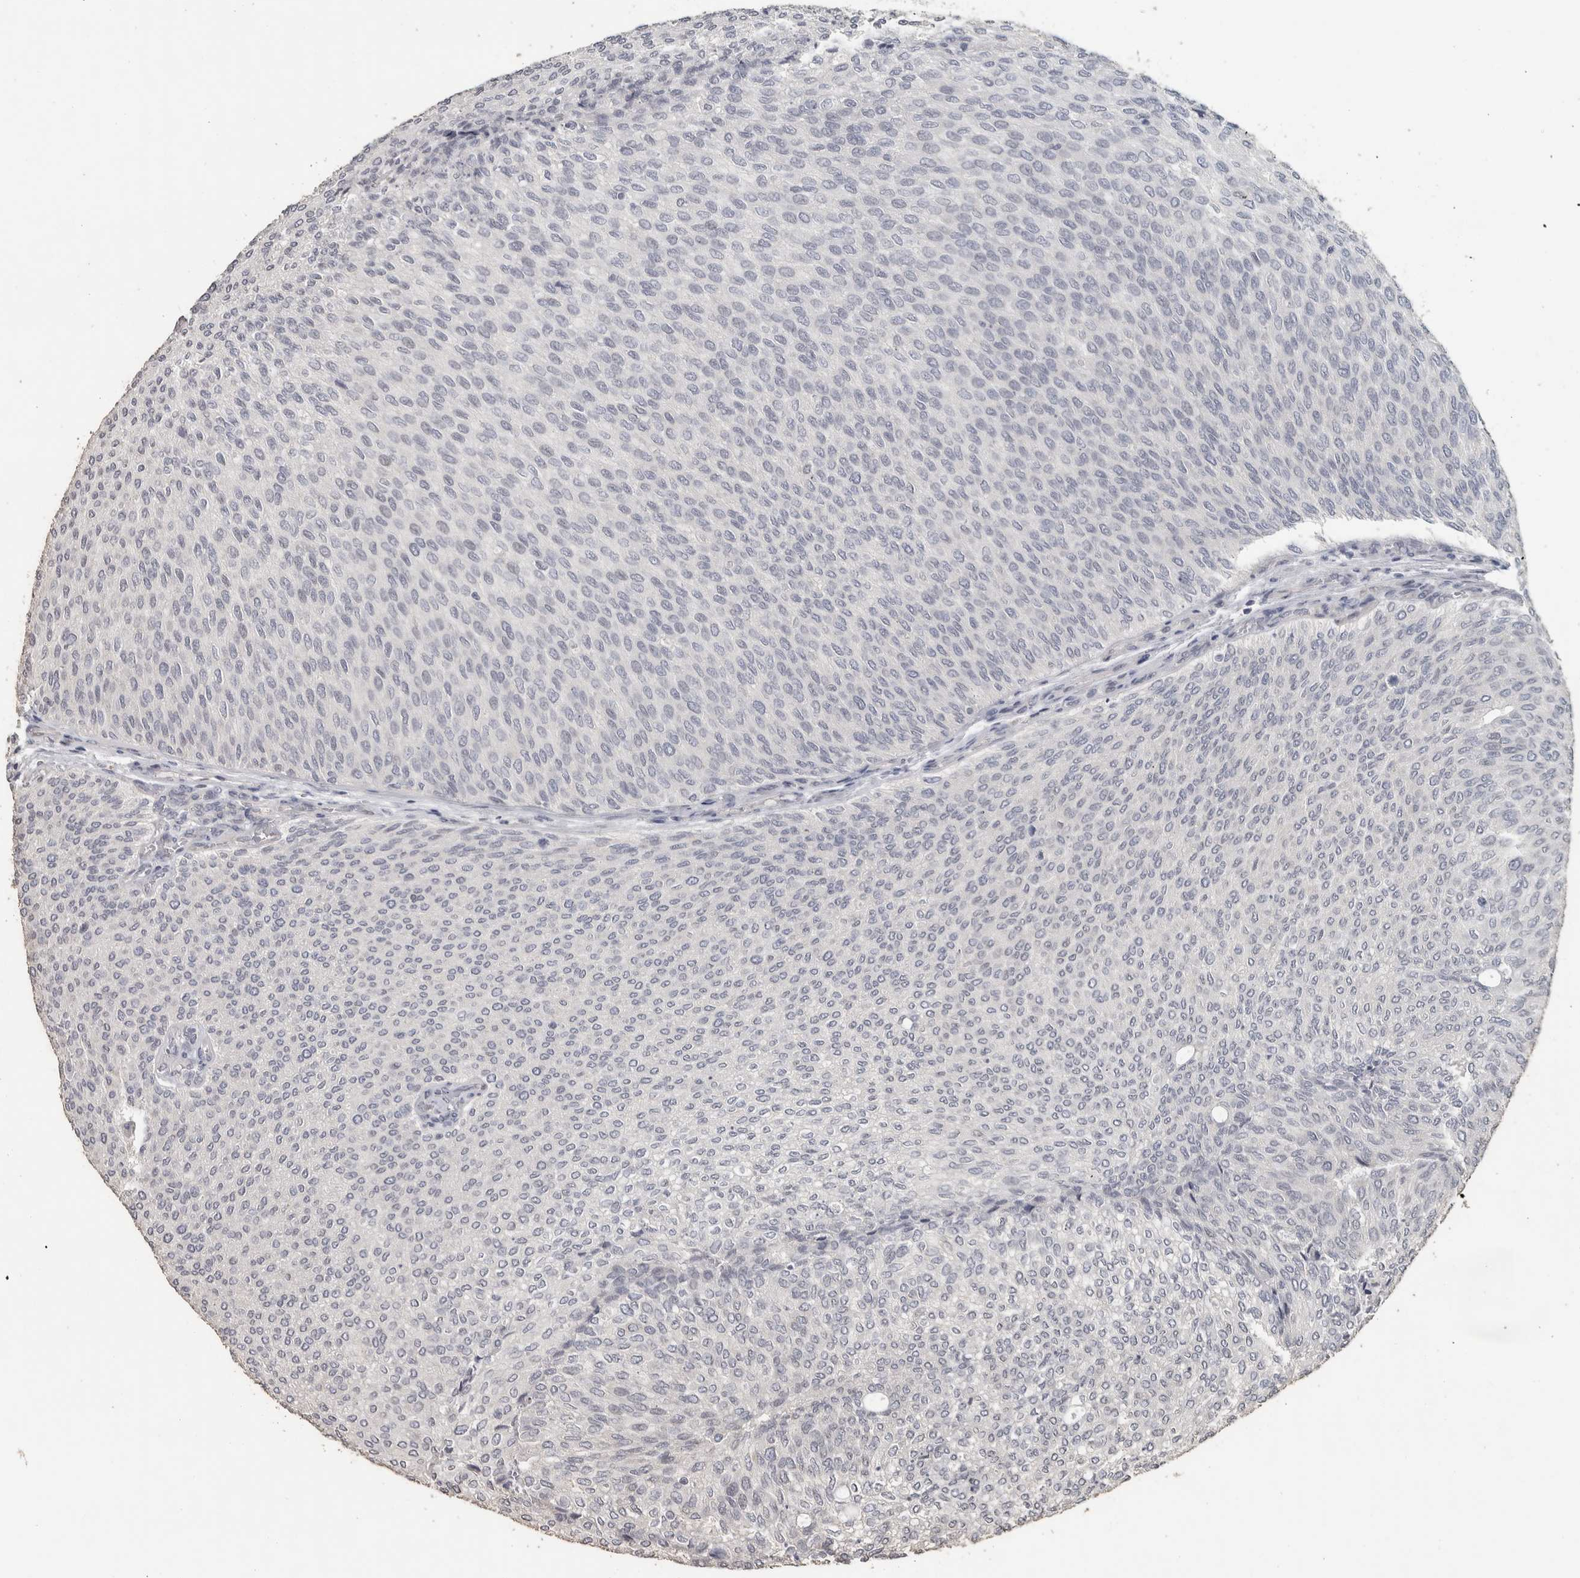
{"staining": {"intensity": "negative", "quantity": "none", "location": "none"}, "tissue": "urothelial cancer", "cell_type": "Tumor cells", "image_type": "cancer", "snomed": [{"axis": "morphology", "description": "Urothelial carcinoma, Low grade"}, {"axis": "topography", "description": "Urinary bladder"}], "caption": "Tumor cells show no significant protein positivity in urothelial cancer.", "gene": "NECAB1", "patient": {"sex": "female", "age": 79}}